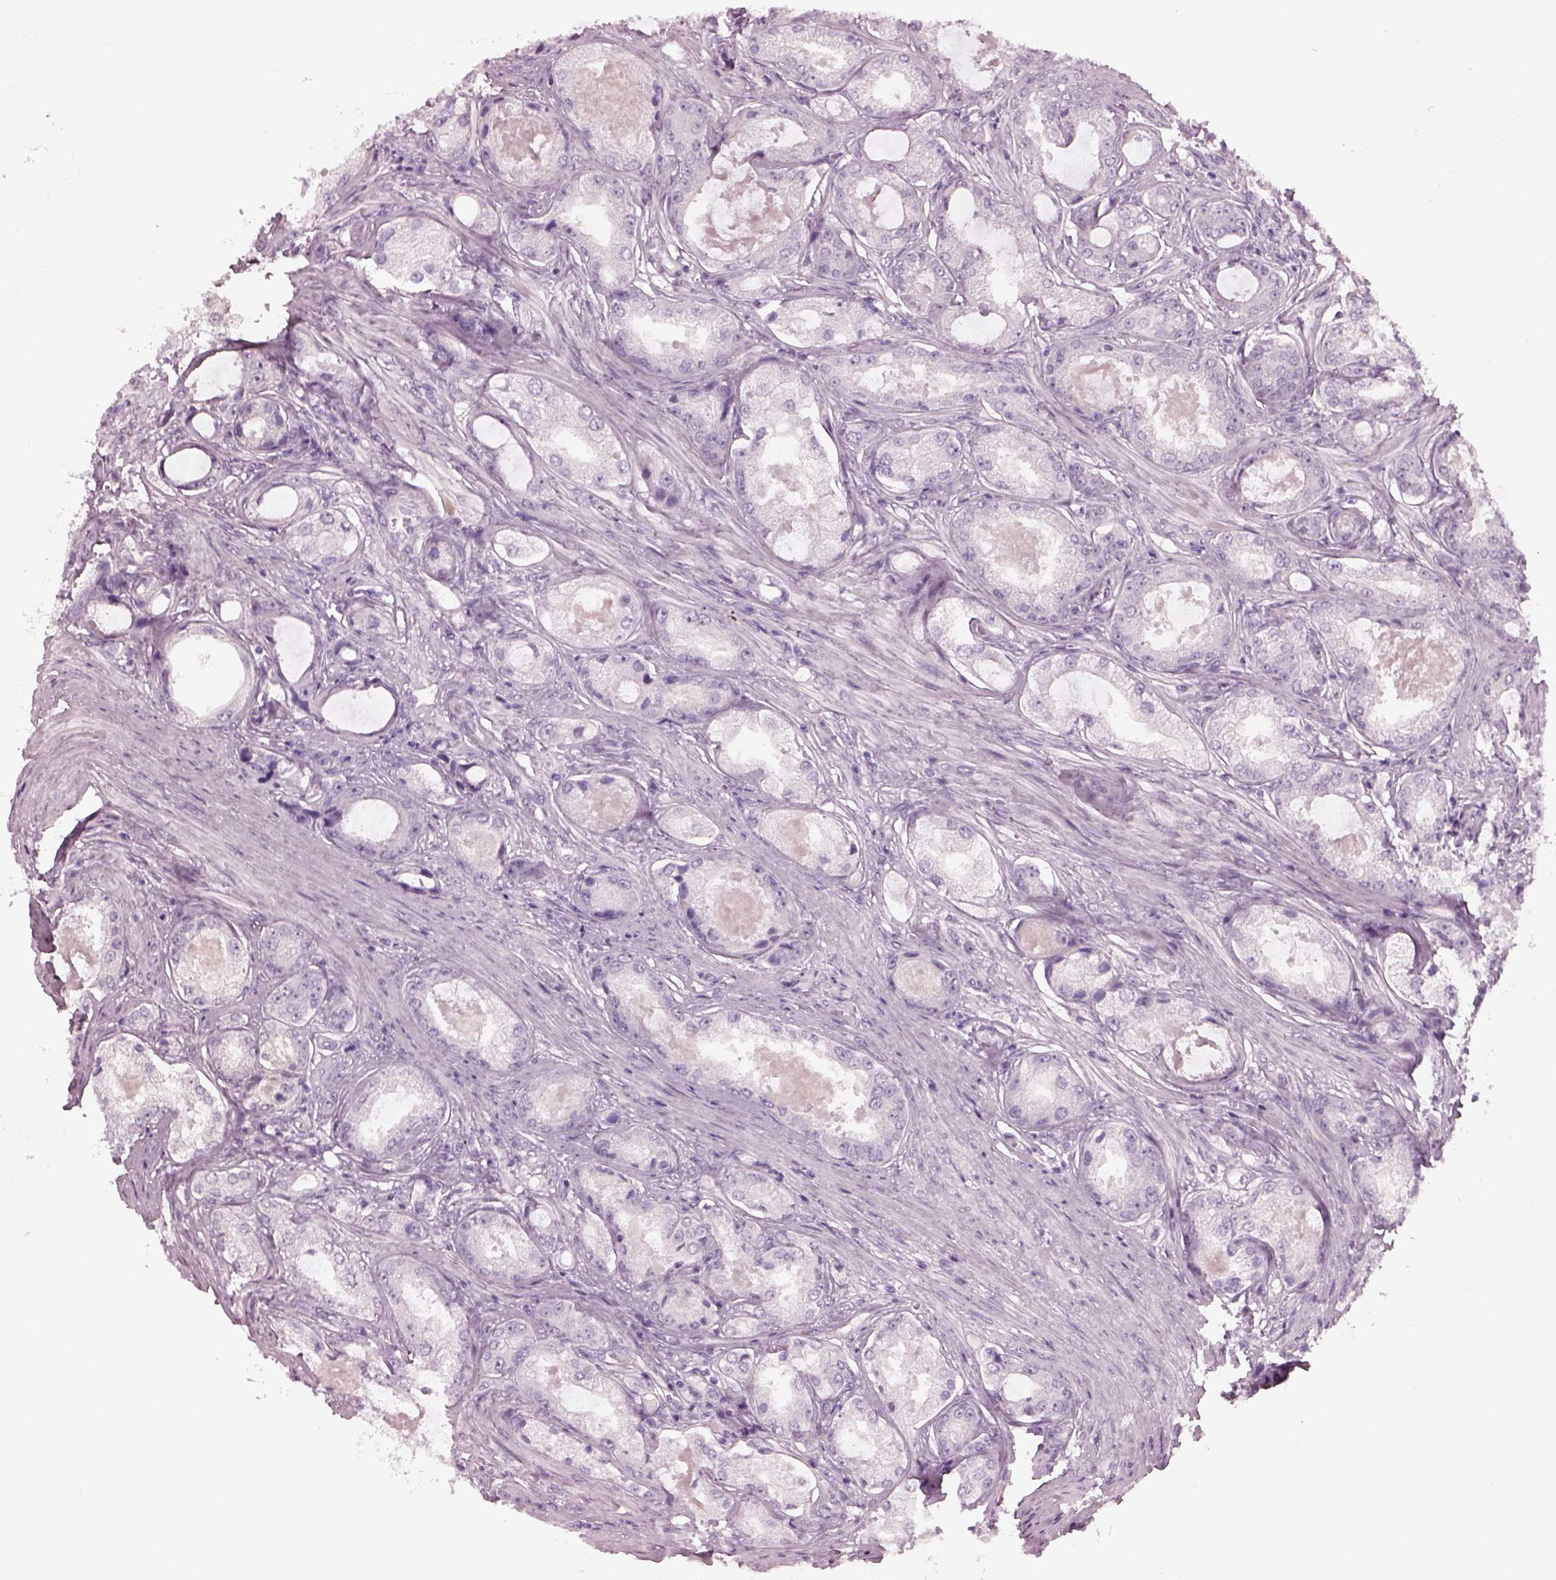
{"staining": {"intensity": "negative", "quantity": "none", "location": "none"}, "tissue": "prostate cancer", "cell_type": "Tumor cells", "image_type": "cancer", "snomed": [{"axis": "morphology", "description": "Adenocarcinoma, Low grade"}, {"axis": "topography", "description": "Prostate"}], "caption": "Prostate adenocarcinoma (low-grade) was stained to show a protein in brown. There is no significant expression in tumor cells. Nuclei are stained in blue.", "gene": "CACNG4", "patient": {"sex": "male", "age": 68}}